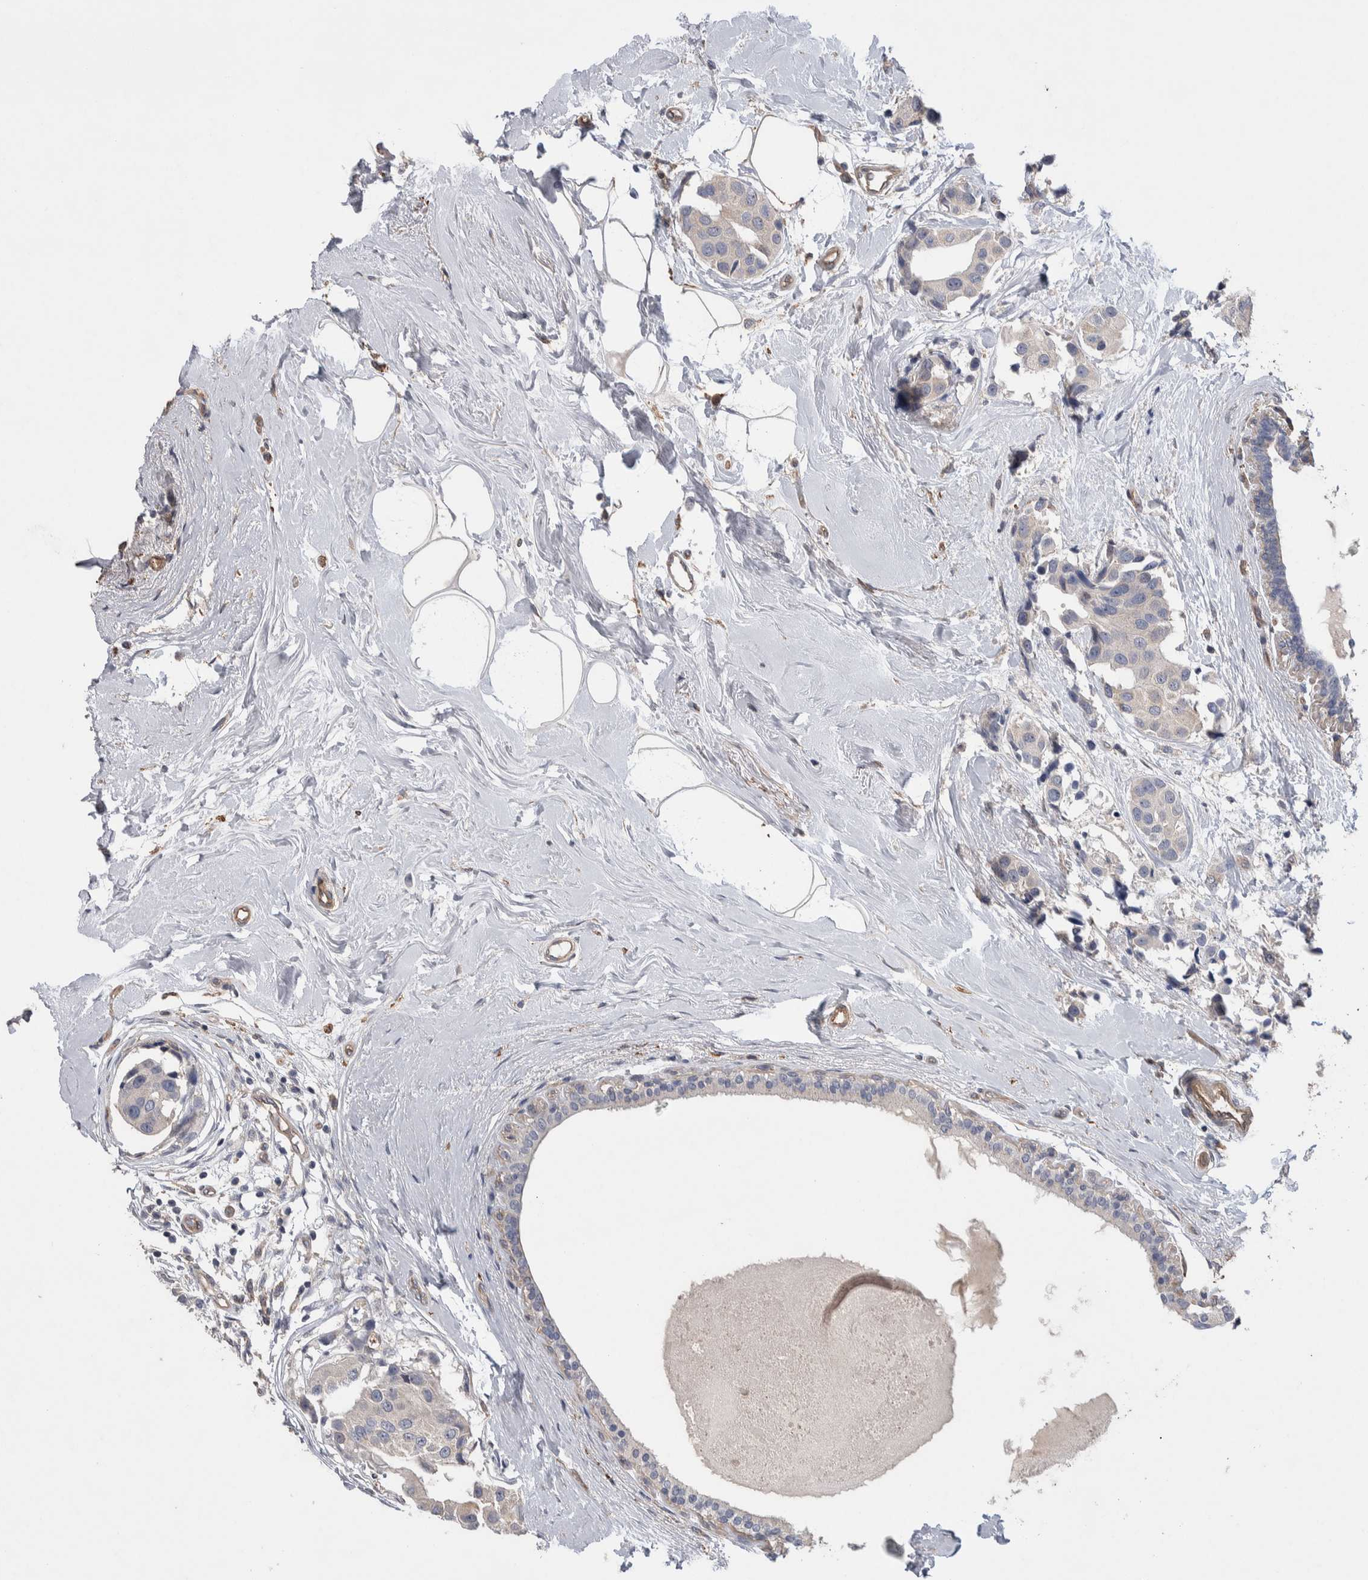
{"staining": {"intensity": "negative", "quantity": "none", "location": "none"}, "tissue": "breast cancer", "cell_type": "Tumor cells", "image_type": "cancer", "snomed": [{"axis": "morphology", "description": "Normal tissue, NOS"}, {"axis": "morphology", "description": "Duct carcinoma"}, {"axis": "topography", "description": "Breast"}], "caption": "Immunohistochemistry (IHC) of human breast cancer shows no expression in tumor cells.", "gene": "GCNA", "patient": {"sex": "female", "age": 39}}